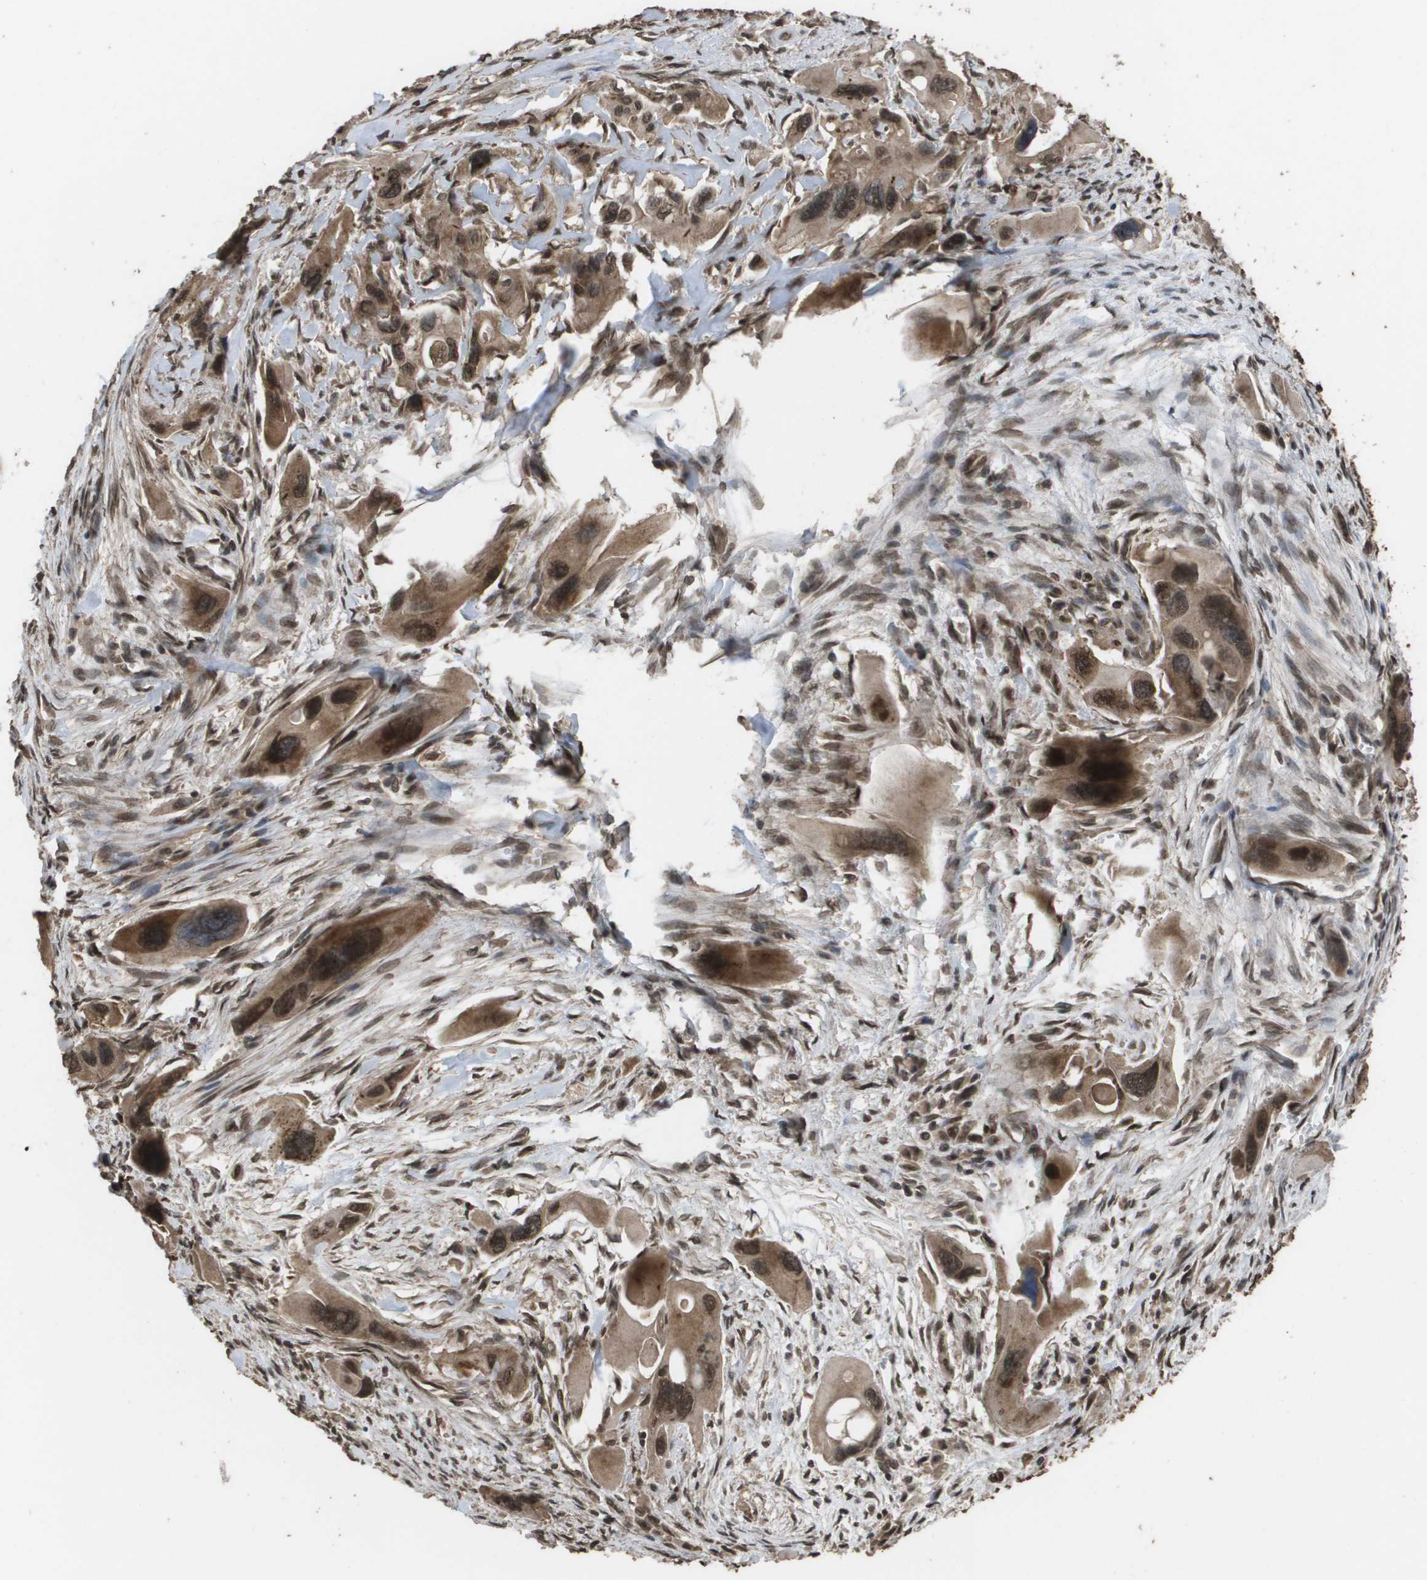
{"staining": {"intensity": "strong", "quantity": ">75%", "location": "cytoplasmic/membranous,nuclear"}, "tissue": "pancreatic cancer", "cell_type": "Tumor cells", "image_type": "cancer", "snomed": [{"axis": "morphology", "description": "Adenocarcinoma, NOS"}, {"axis": "topography", "description": "Pancreas"}], "caption": "Adenocarcinoma (pancreatic) was stained to show a protein in brown. There is high levels of strong cytoplasmic/membranous and nuclear staining in about >75% of tumor cells. (Stains: DAB (3,3'-diaminobenzidine) in brown, nuclei in blue, Microscopy: brightfield microscopy at high magnification).", "gene": "AXIN2", "patient": {"sex": "male", "age": 73}}